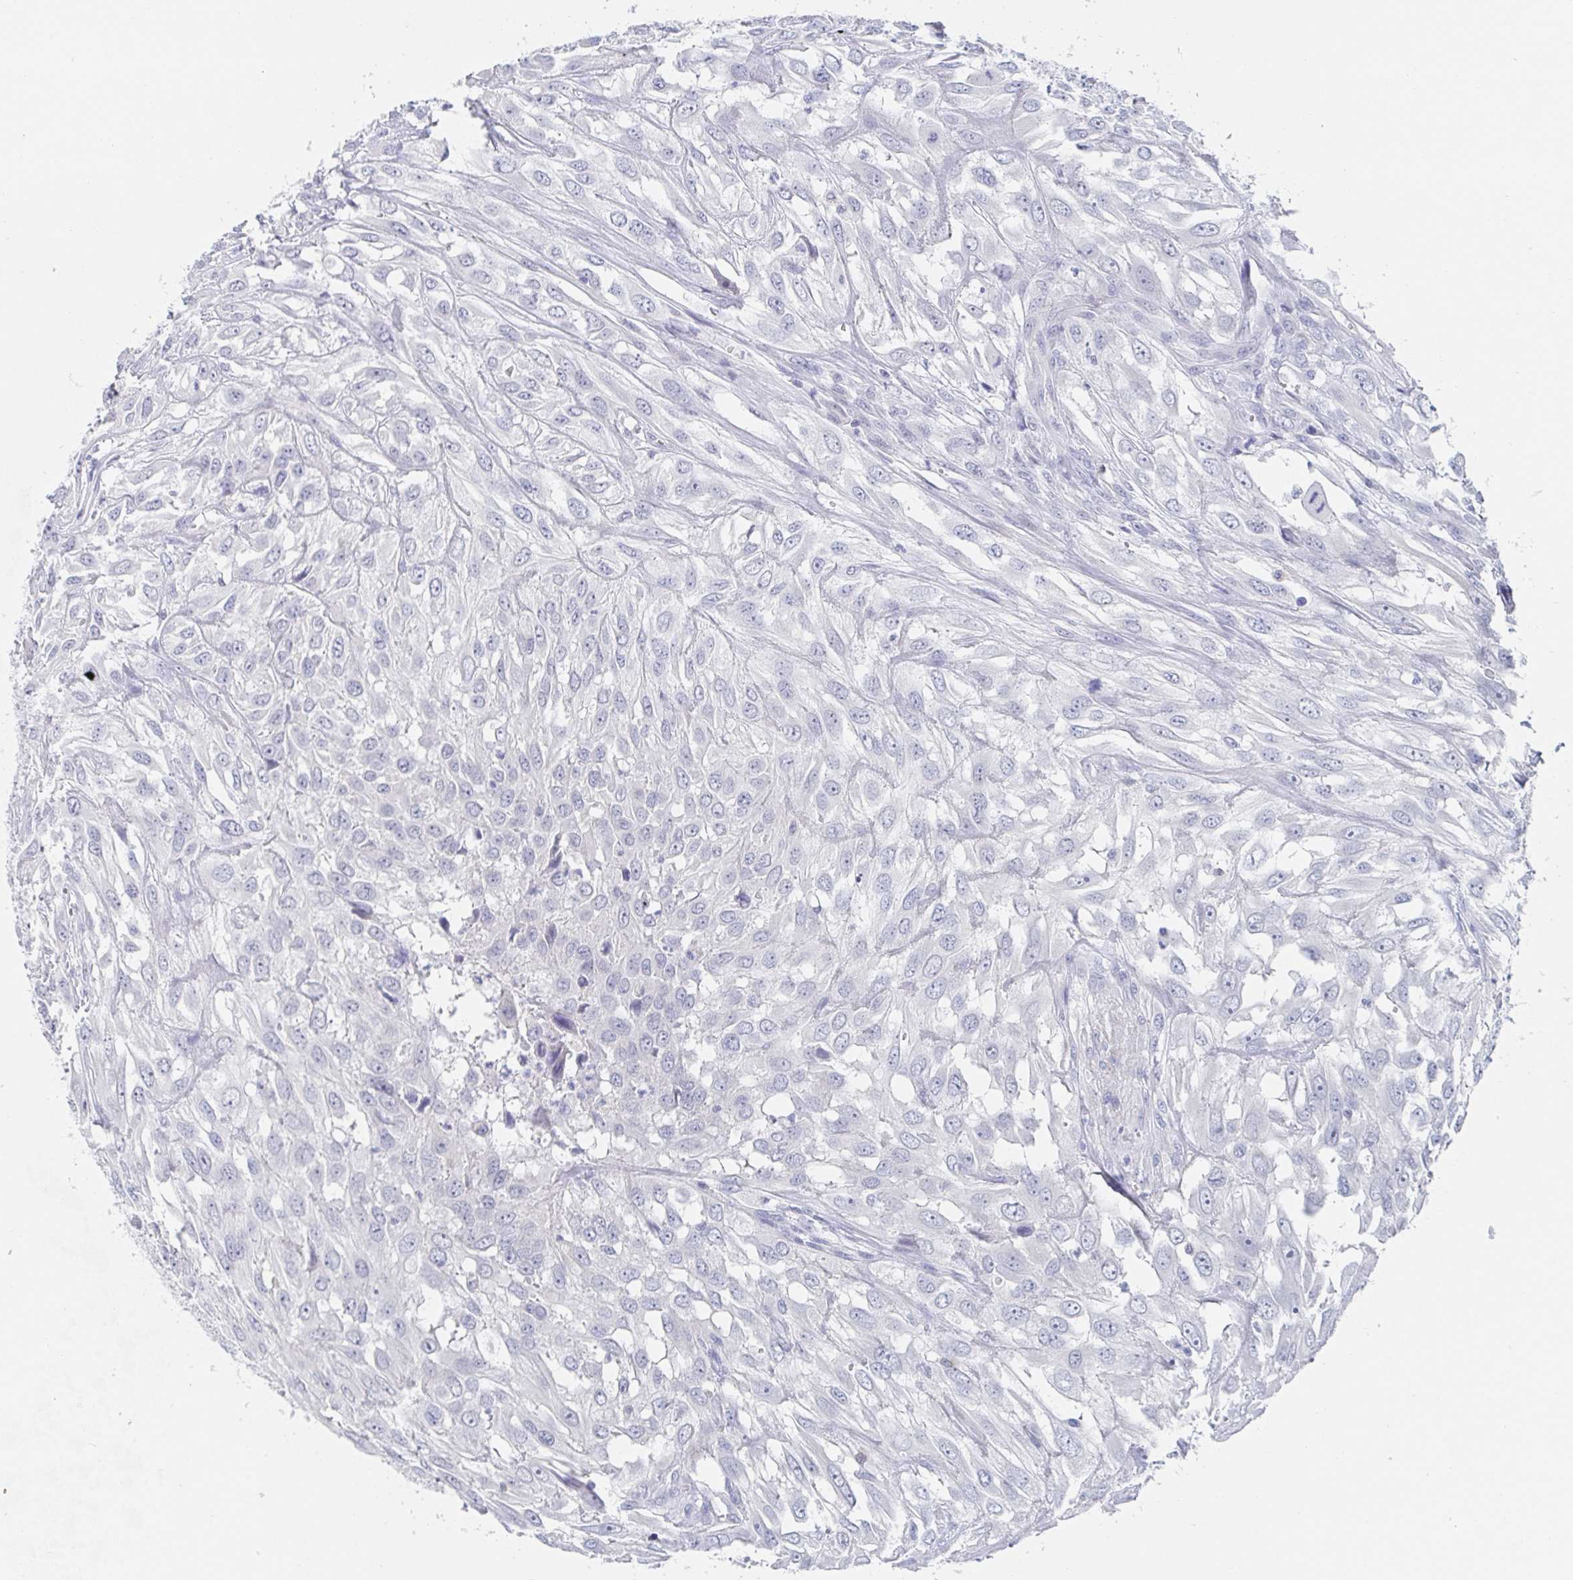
{"staining": {"intensity": "negative", "quantity": "none", "location": "none"}, "tissue": "urothelial cancer", "cell_type": "Tumor cells", "image_type": "cancer", "snomed": [{"axis": "morphology", "description": "Urothelial carcinoma, High grade"}, {"axis": "topography", "description": "Urinary bladder"}], "caption": "Urothelial cancer was stained to show a protein in brown. There is no significant positivity in tumor cells.", "gene": "ZNF430", "patient": {"sex": "male", "age": 67}}